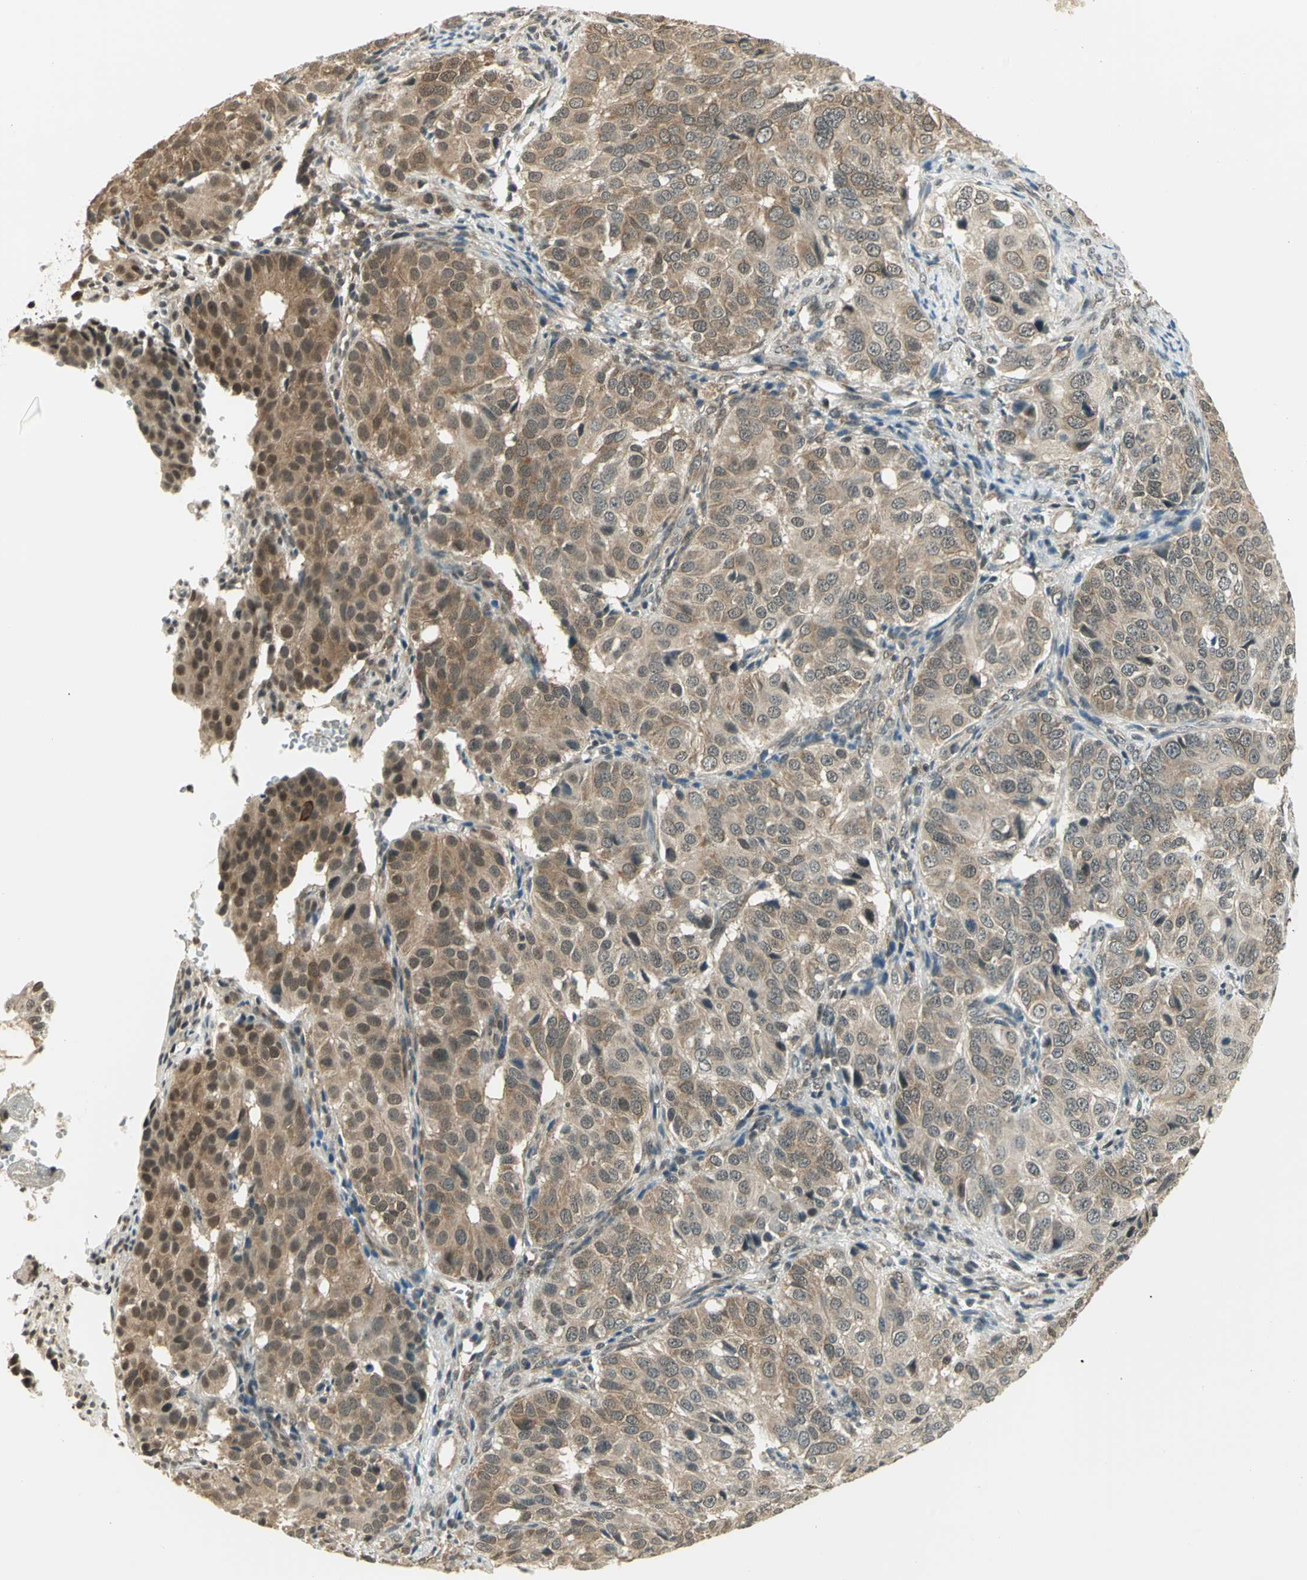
{"staining": {"intensity": "moderate", "quantity": ">75%", "location": "cytoplasmic/membranous"}, "tissue": "ovarian cancer", "cell_type": "Tumor cells", "image_type": "cancer", "snomed": [{"axis": "morphology", "description": "Carcinoma, endometroid"}, {"axis": "topography", "description": "Ovary"}], "caption": "This image exhibits endometroid carcinoma (ovarian) stained with IHC to label a protein in brown. The cytoplasmic/membranous of tumor cells show moderate positivity for the protein. Nuclei are counter-stained blue.", "gene": "CDC34", "patient": {"sex": "female", "age": 51}}